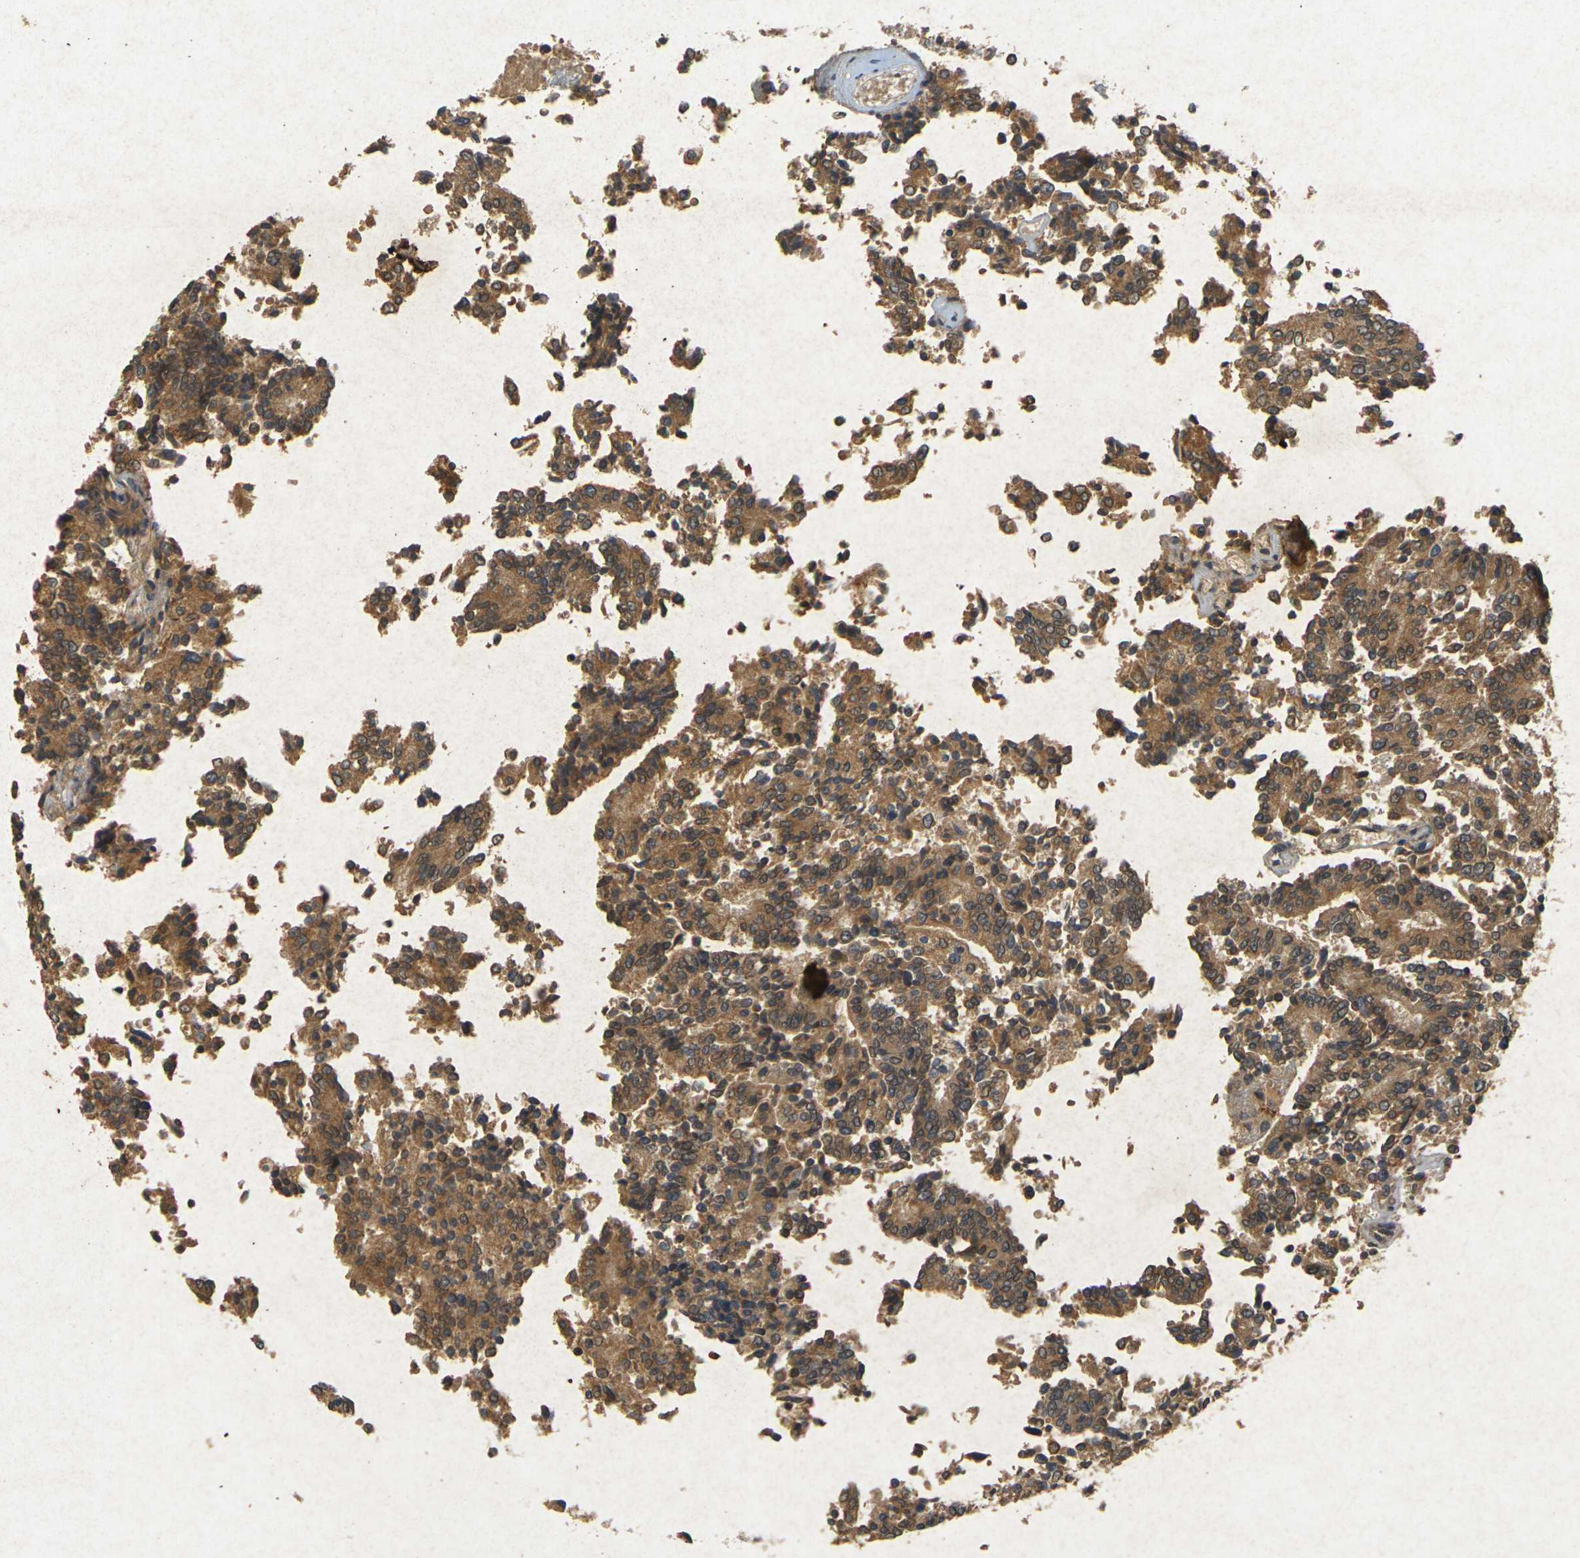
{"staining": {"intensity": "moderate", "quantity": ">75%", "location": "cytoplasmic/membranous"}, "tissue": "prostate cancer", "cell_type": "Tumor cells", "image_type": "cancer", "snomed": [{"axis": "morphology", "description": "Normal tissue, NOS"}, {"axis": "morphology", "description": "Adenocarcinoma, High grade"}, {"axis": "topography", "description": "Prostate"}, {"axis": "topography", "description": "Seminal veicle"}], "caption": "Immunohistochemical staining of human prostate cancer (adenocarcinoma (high-grade)) demonstrates medium levels of moderate cytoplasmic/membranous protein expression in about >75% of tumor cells.", "gene": "ERN1", "patient": {"sex": "male", "age": 55}}